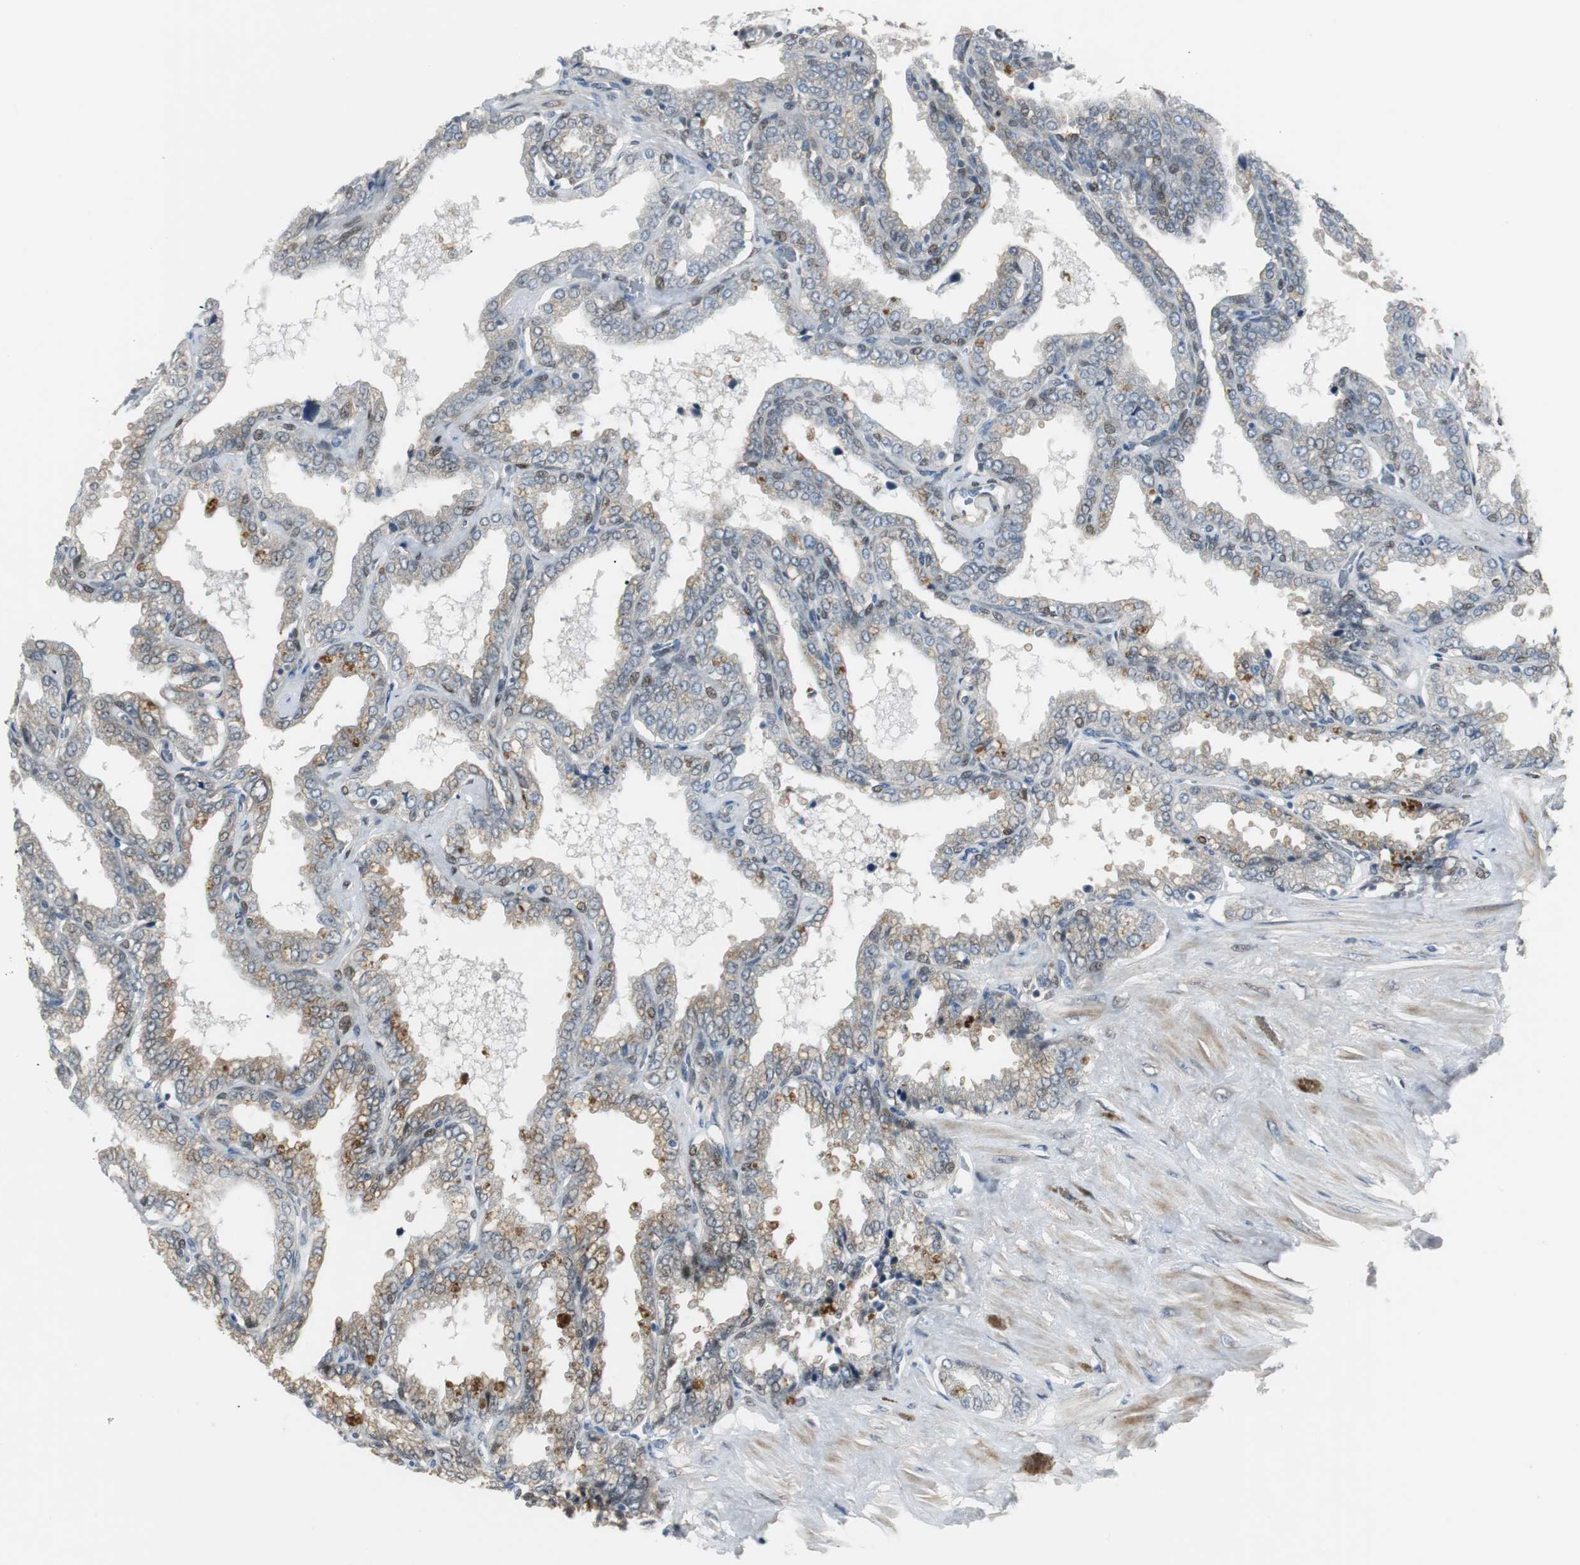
{"staining": {"intensity": "weak", "quantity": "<25%", "location": "nuclear"}, "tissue": "seminal vesicle", "cell_type": "Glandular cells", "image_type": "normal", "snomed": [{"axis": "morphology", "description": "Normal tissue, NOS"}, {"axis": "topography", "description": "Seminal veicle"}], "caption": "An immunohistochemistry micrograph of benign seminal vesicle is shown. There is no staining in glandular cells of seminal vesicle.", "gene": "FHL2", "patient": {"sex": "male", "age": 46}}